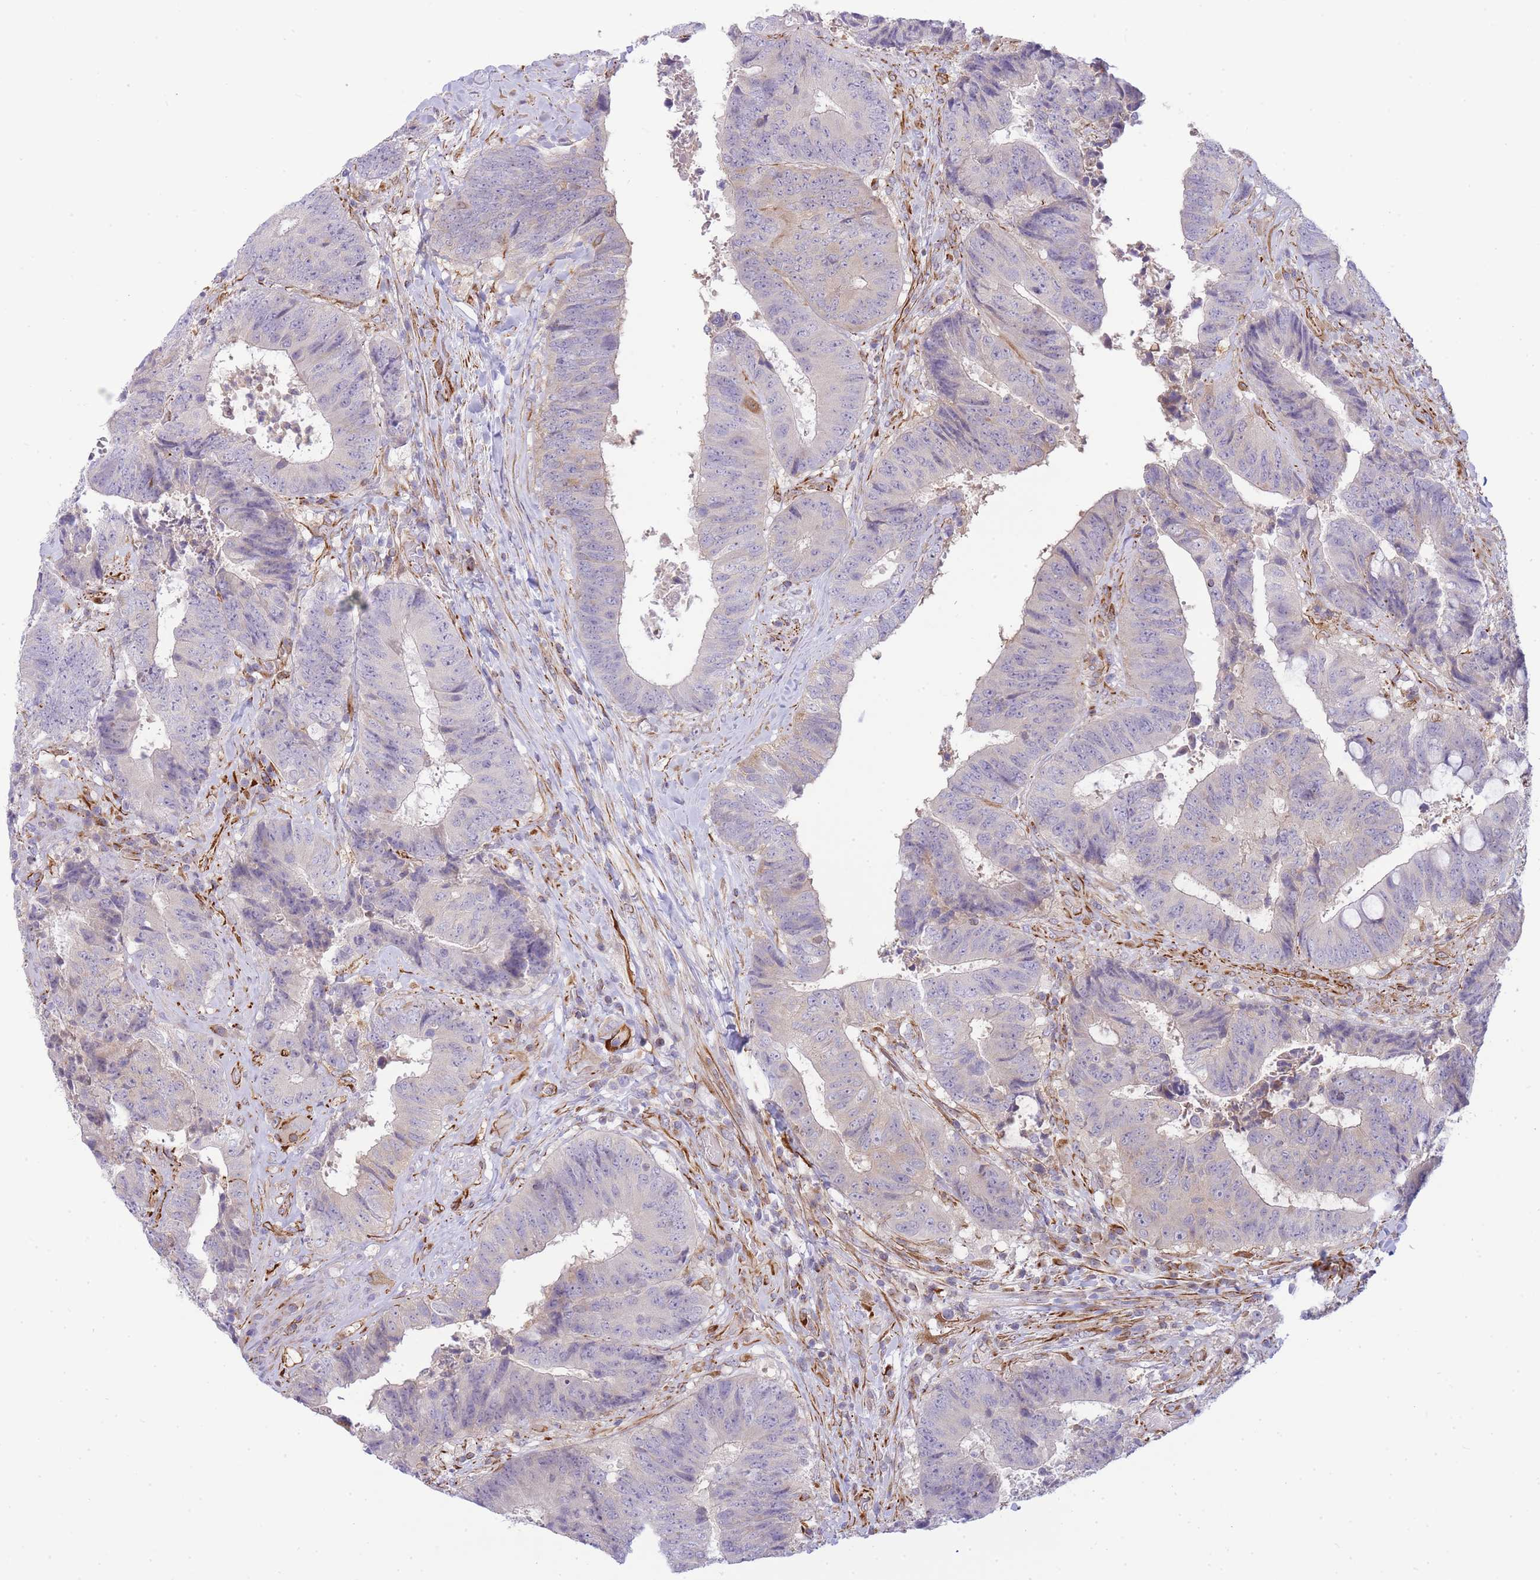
{"staining": {"intensity": "negative", "quantity": "none", "location": "none"}, "tissue": "colorectal cancer", "cell_type": "Tumor cells", "image_type": "cancer", "snomed": [{"axis": "morphology", "description": "Adenocarcinoma, NOS"}, {"axis": "topography", "description": "Rectum"}], "caption": "Adenocarcinoma (colorectal) stained for a protein using immunohistochemistry (IHC) displays no positivity tumor cells.", "gene": "ECPAS", "patient": {"sex": "male", "age": 72}}